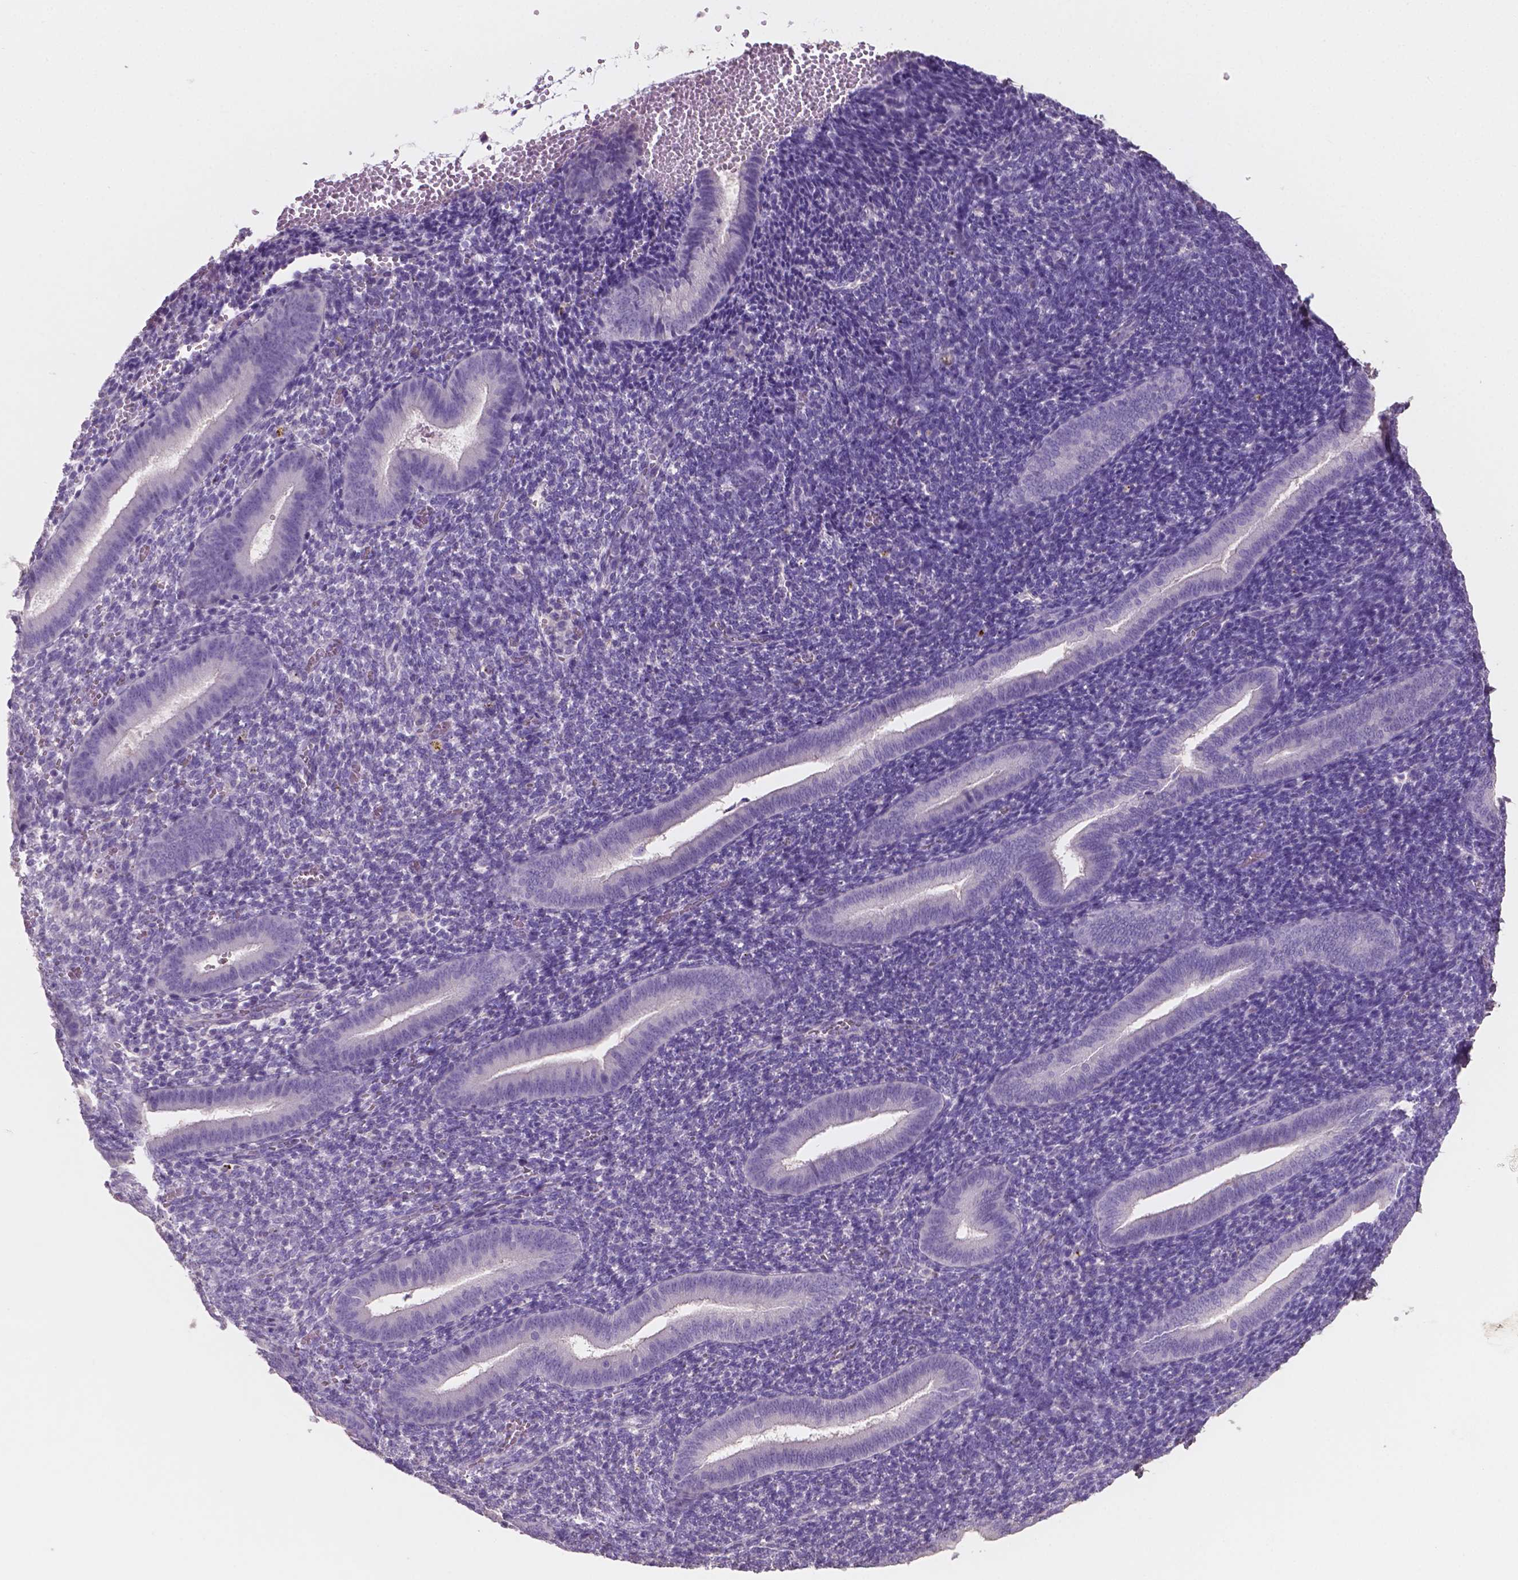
{"staining": {"intensity": "negative", "quantity": "none", "location": "none"}, "tissue": "endometrium", "cell_type": "Cells in endometrial stroma", "image_type": "normal", "snomed": [{"axis": "morphology", "description": "Normal tissue, NOS"}, {"axis": "topography", "description": "Endometrium"}], "caption": "Benign endometrium was stained to show a protein in brown. There is no significant positivity in cells in endometrial stroma. (Immunohistochemistry (ihc), brightfield microscopy, high magnification).", "gene": "SBSN", "patient": {"sex": "female", "age": 25}}